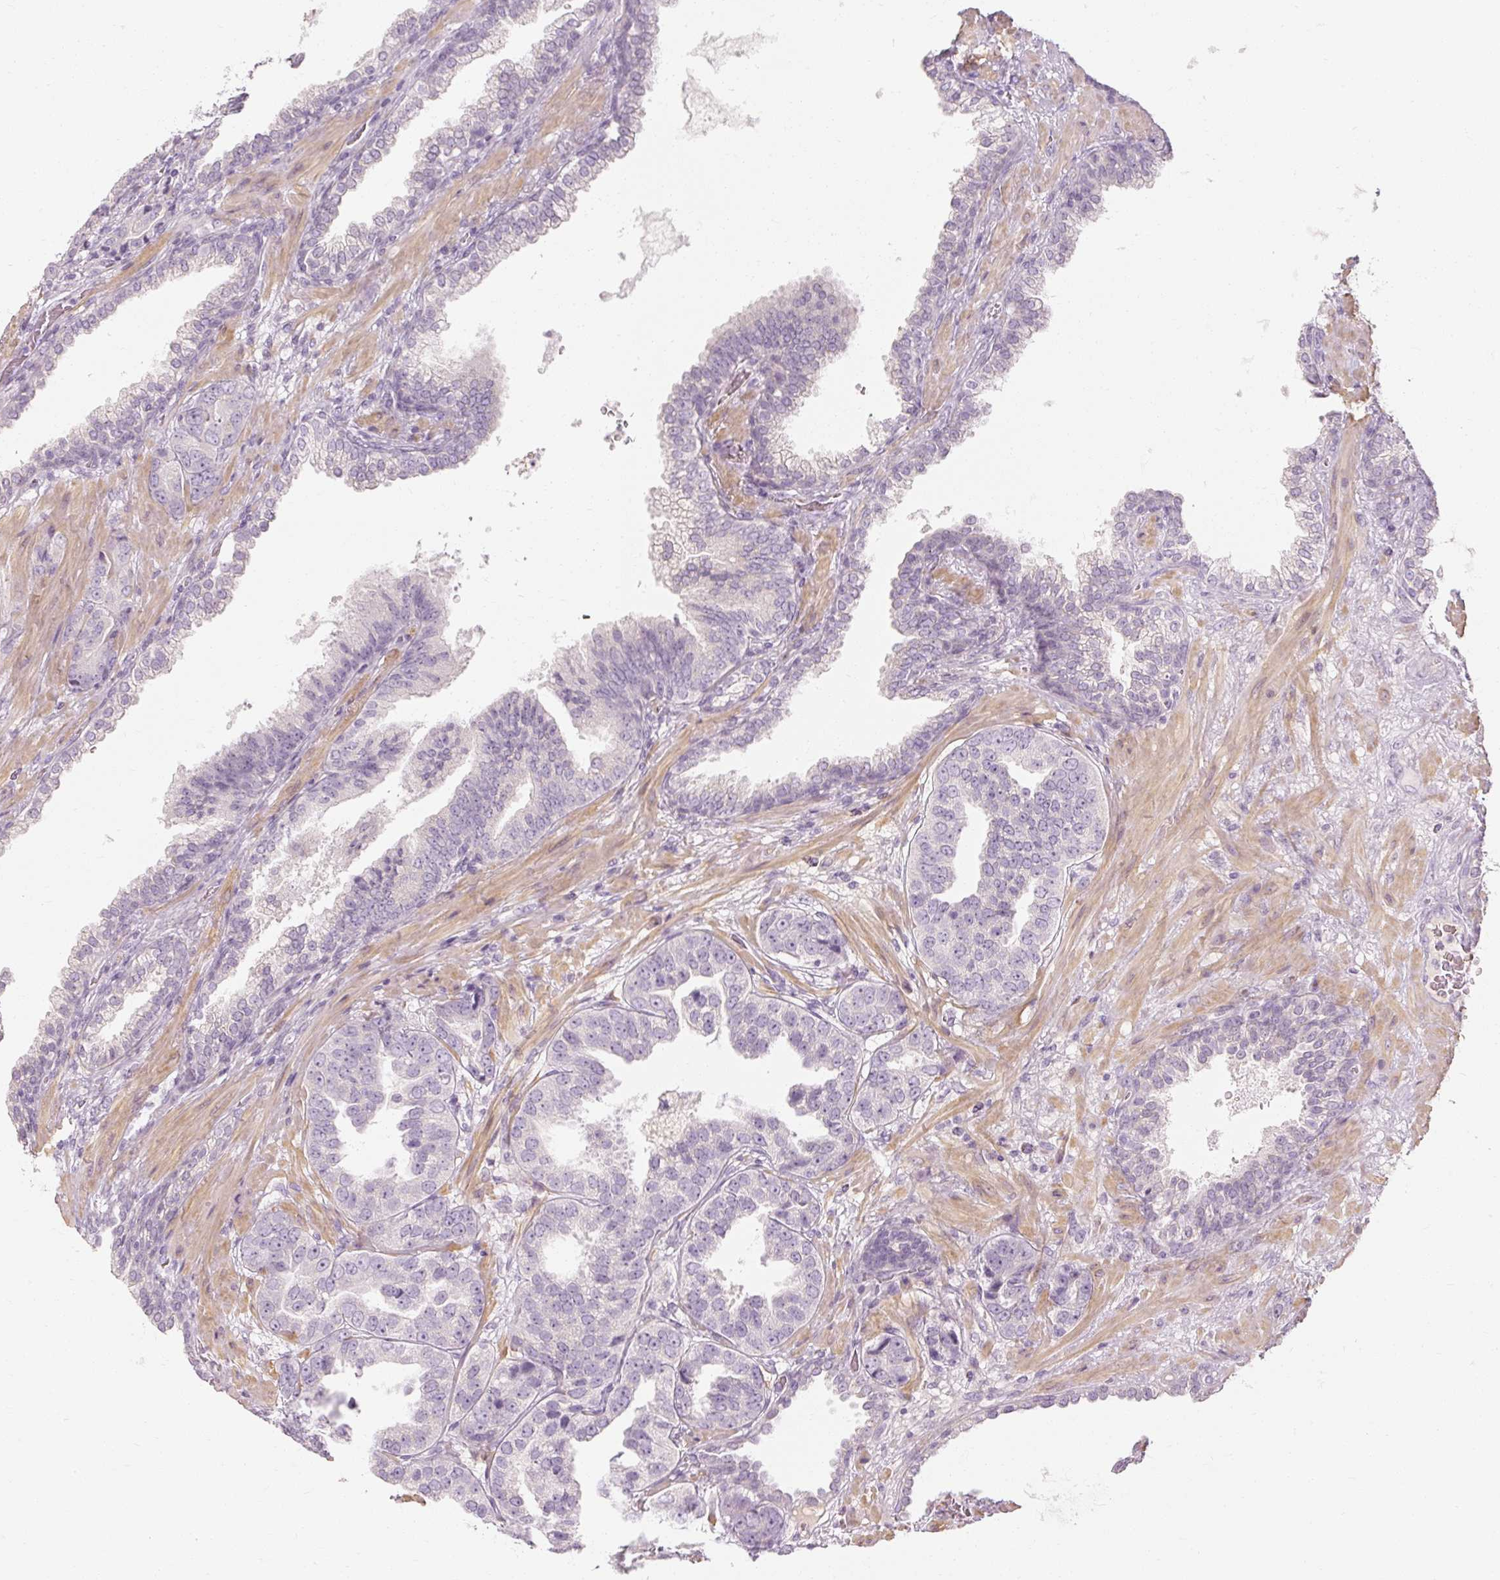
{"staining": {"intensity": "negative", "quantity": "none", "location": "none"}, "tissue": "prostate cancer", "cell_type": "Tumor cells", "image_type": "cancer", "snomed": [{"axis": "morphology", "description": "Adenocarcinoma, High grade"}, {"axis": "topography", "description": "Prostate"}], "caption": "Immunohistochemical staining of human prostate cancer (high-grade adenocarcinoma) displays no significant positivity in tumor cells.", "gene": "CAPN3", "patient": {"sex": "male", "age": 63}}